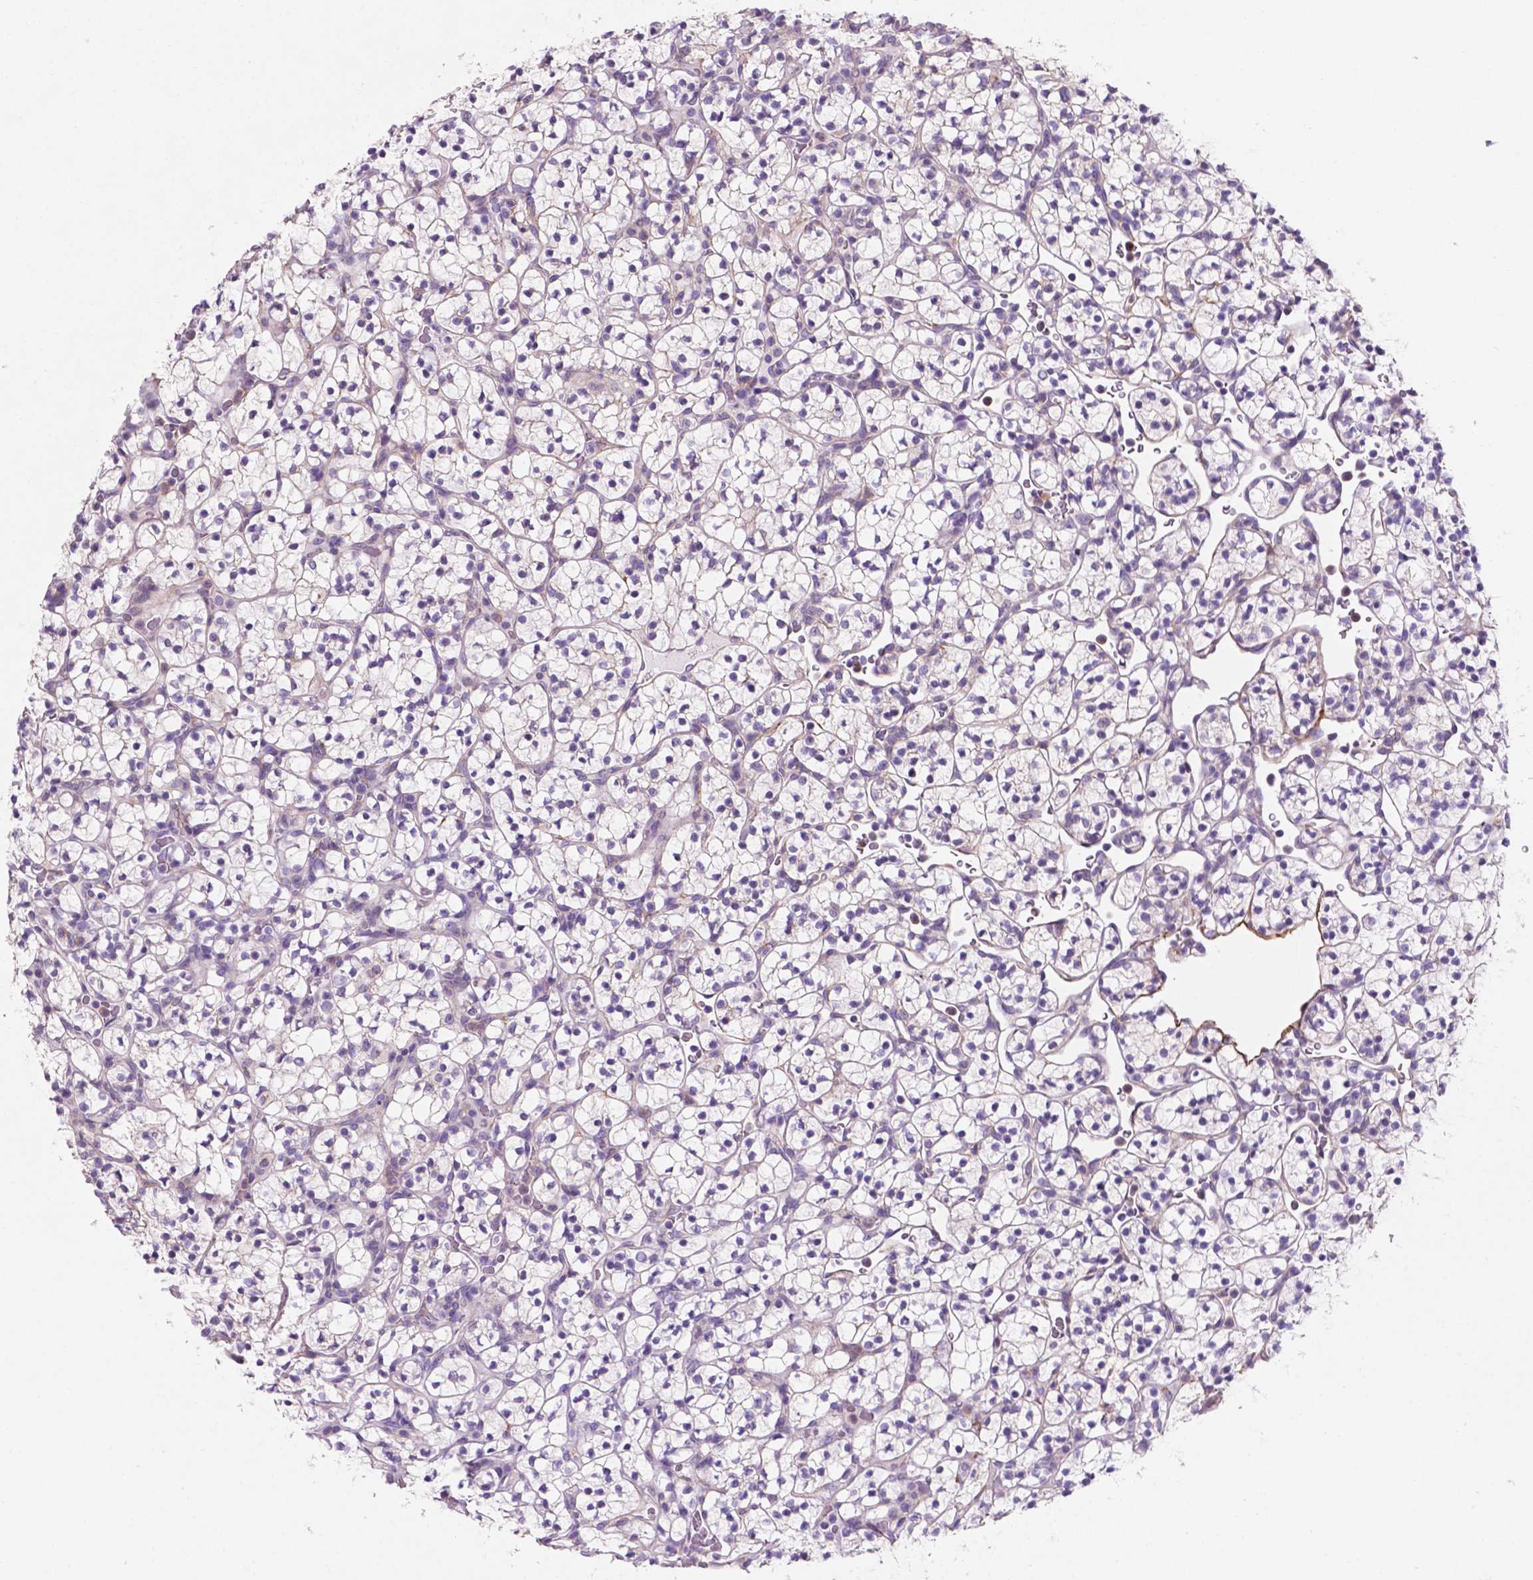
{"staining": {"intensity": "negative", "quantity": "none", "location": "none"}, "tissue": "renal cancer", "cell_type": "Tumor cells", "image_type": "cancer", "snomed": [{"axis": "morphology", "description": "Adenocarcinoma, NOS"}, {"axis": "topography", "description": "Kidney"}], "caption": "Photomicrograph shows no protein staining in tumor cells of renal cancer (adenocarcinoma) tissue. Brightfield microscopy of immunohistochemistry stained with DAB (3,3'-diaminobenzidine) (brown) and hematoxylin (blue), captured at high magnification.", "gene": "MKRN2OS", "patient": {"sex": "female", "age": 89}}